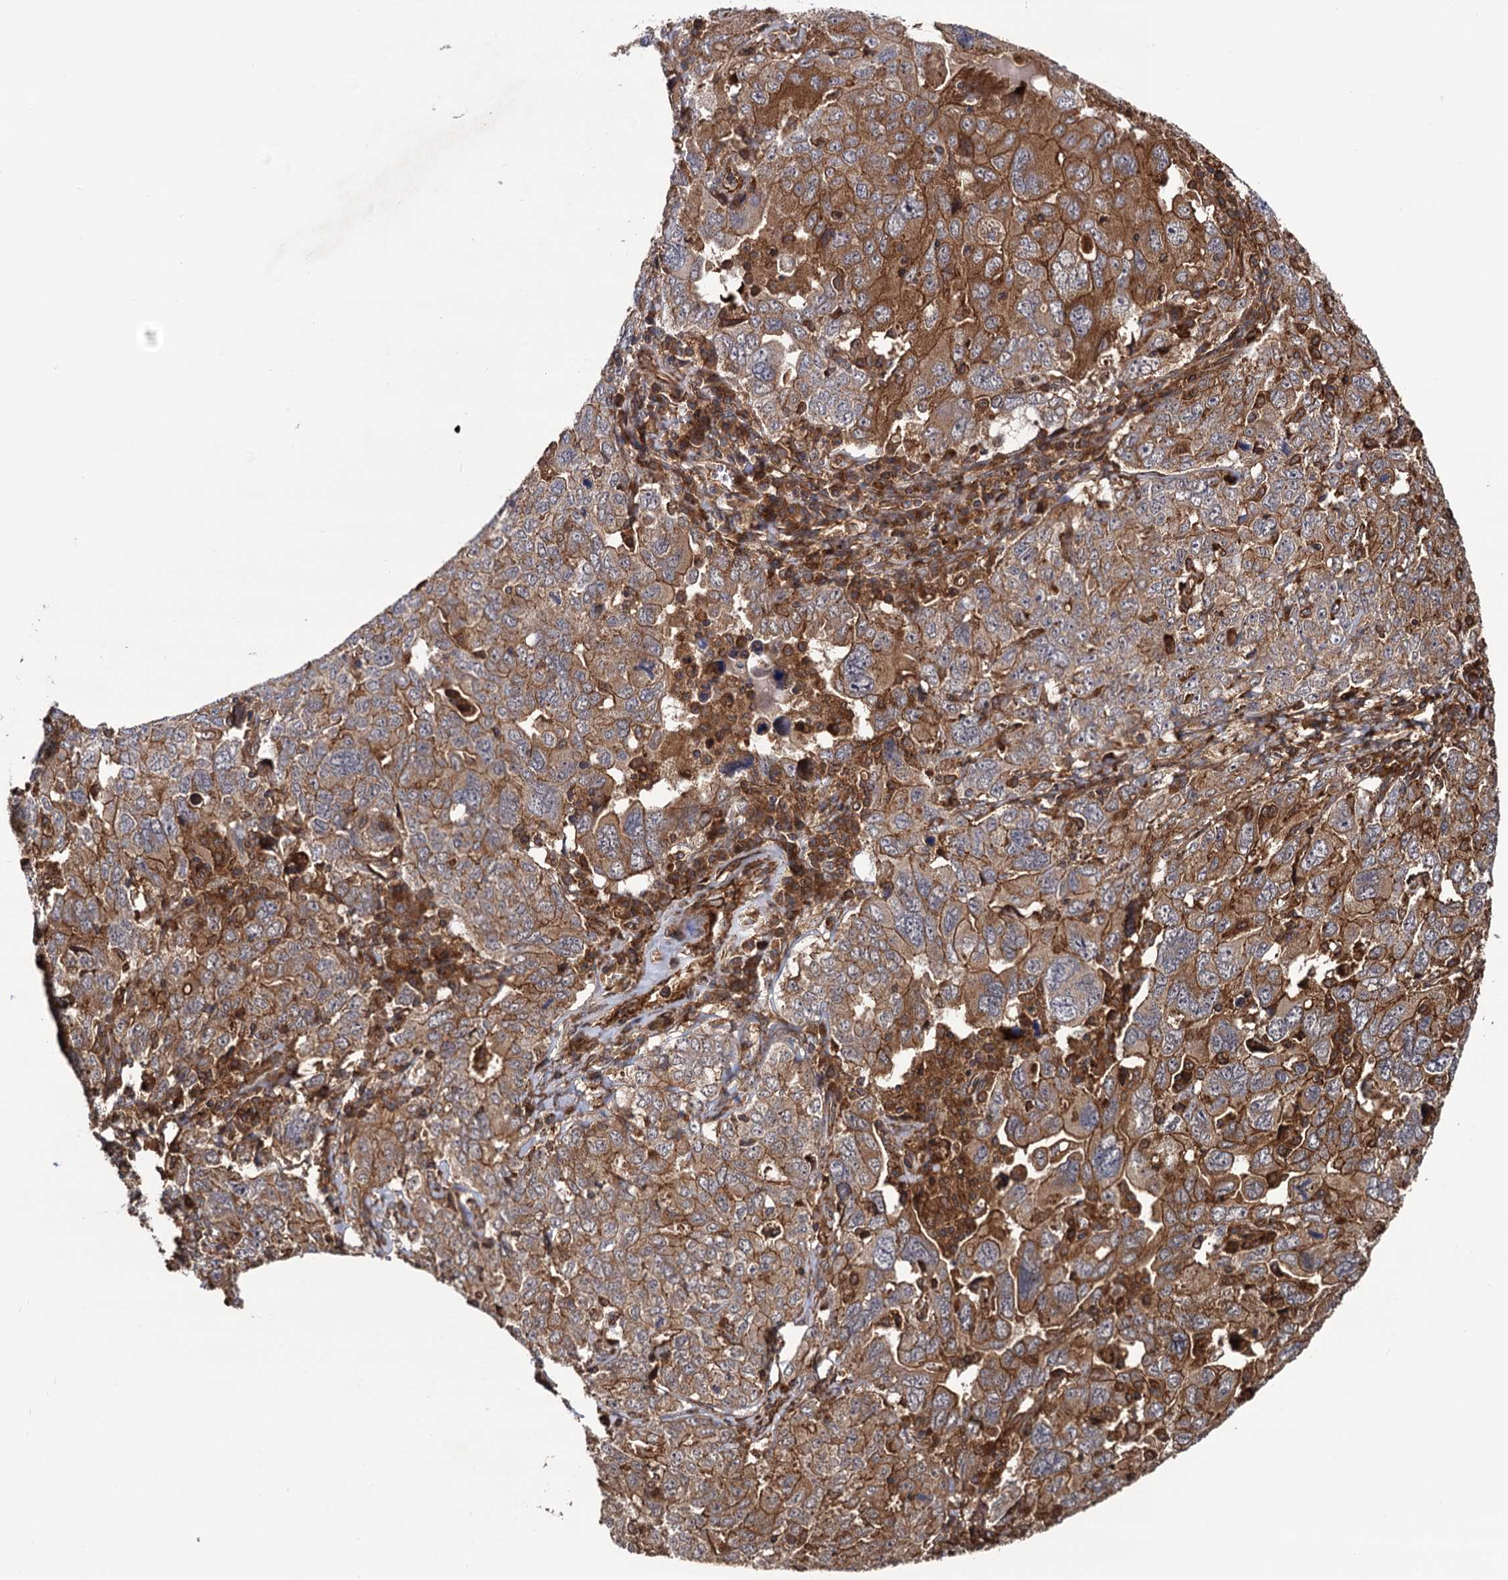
{"staining": {"intensity": "moderate", "quantity": ">75%", "location": "cytoplasmic/membranous"}, "tissue": "ovarian cancer", "cell_type": "Tumor cells", "image_type": "cancer", "snomed": [{"axis": "morphology", "description": "Carcinoma, endometroid"}, {"axis": "topography", "description": "Ovary"}], "caption": "The histopathology image demonstrates staining of endometroid carcinoma (ovarian), revealing moderate cytoplasmic/membranous protein staining (brown color) within tumor cells.", "gene": "ATP8B4", "patient": {"sex": "female", "age": 62}}